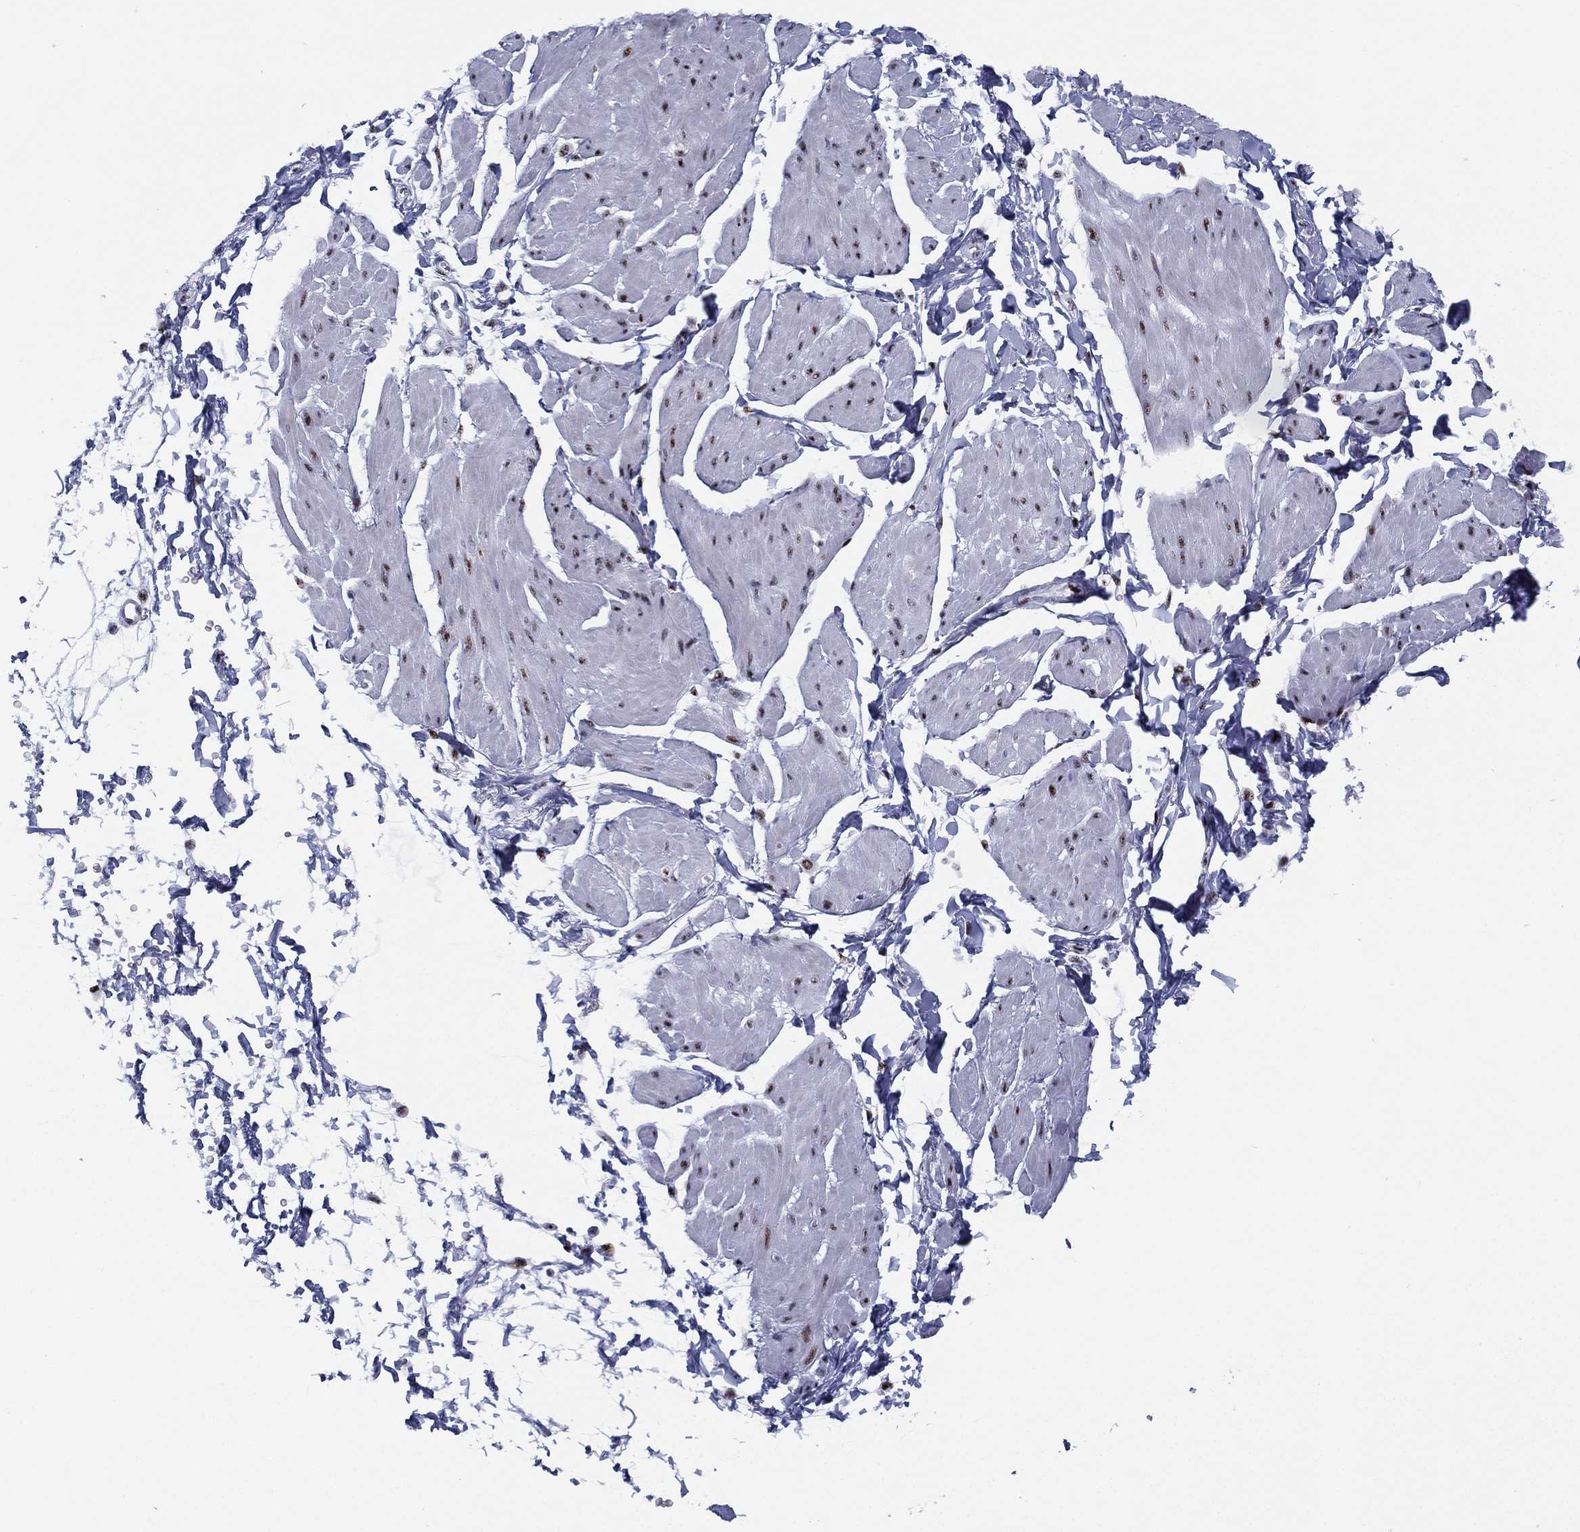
{"staining": {"intensity": "moderate", "quantity": ">75%", "location": "nuclear"}, "tissue": "smooth muscle", "cell_type": "Smooth muscle cells", "image_type": "normal", "snomed": [{"axis": "morphology", "description": "Normal tissue, NOS"}, {"axis": "topography", "description": "Adipose tissue"}, {"axis": "topography", "description": "Smooth muscle"}, {"axis": "topography", "description": "Peripheral nerve tissue"}], "caption": "Smooth muscle stained with a brown dye shows moderate nuclear positive expression in about >75% of smooth muscle cells.", "gene": "CYB561D2", "patient": {"sex": "male", "age": 83}}